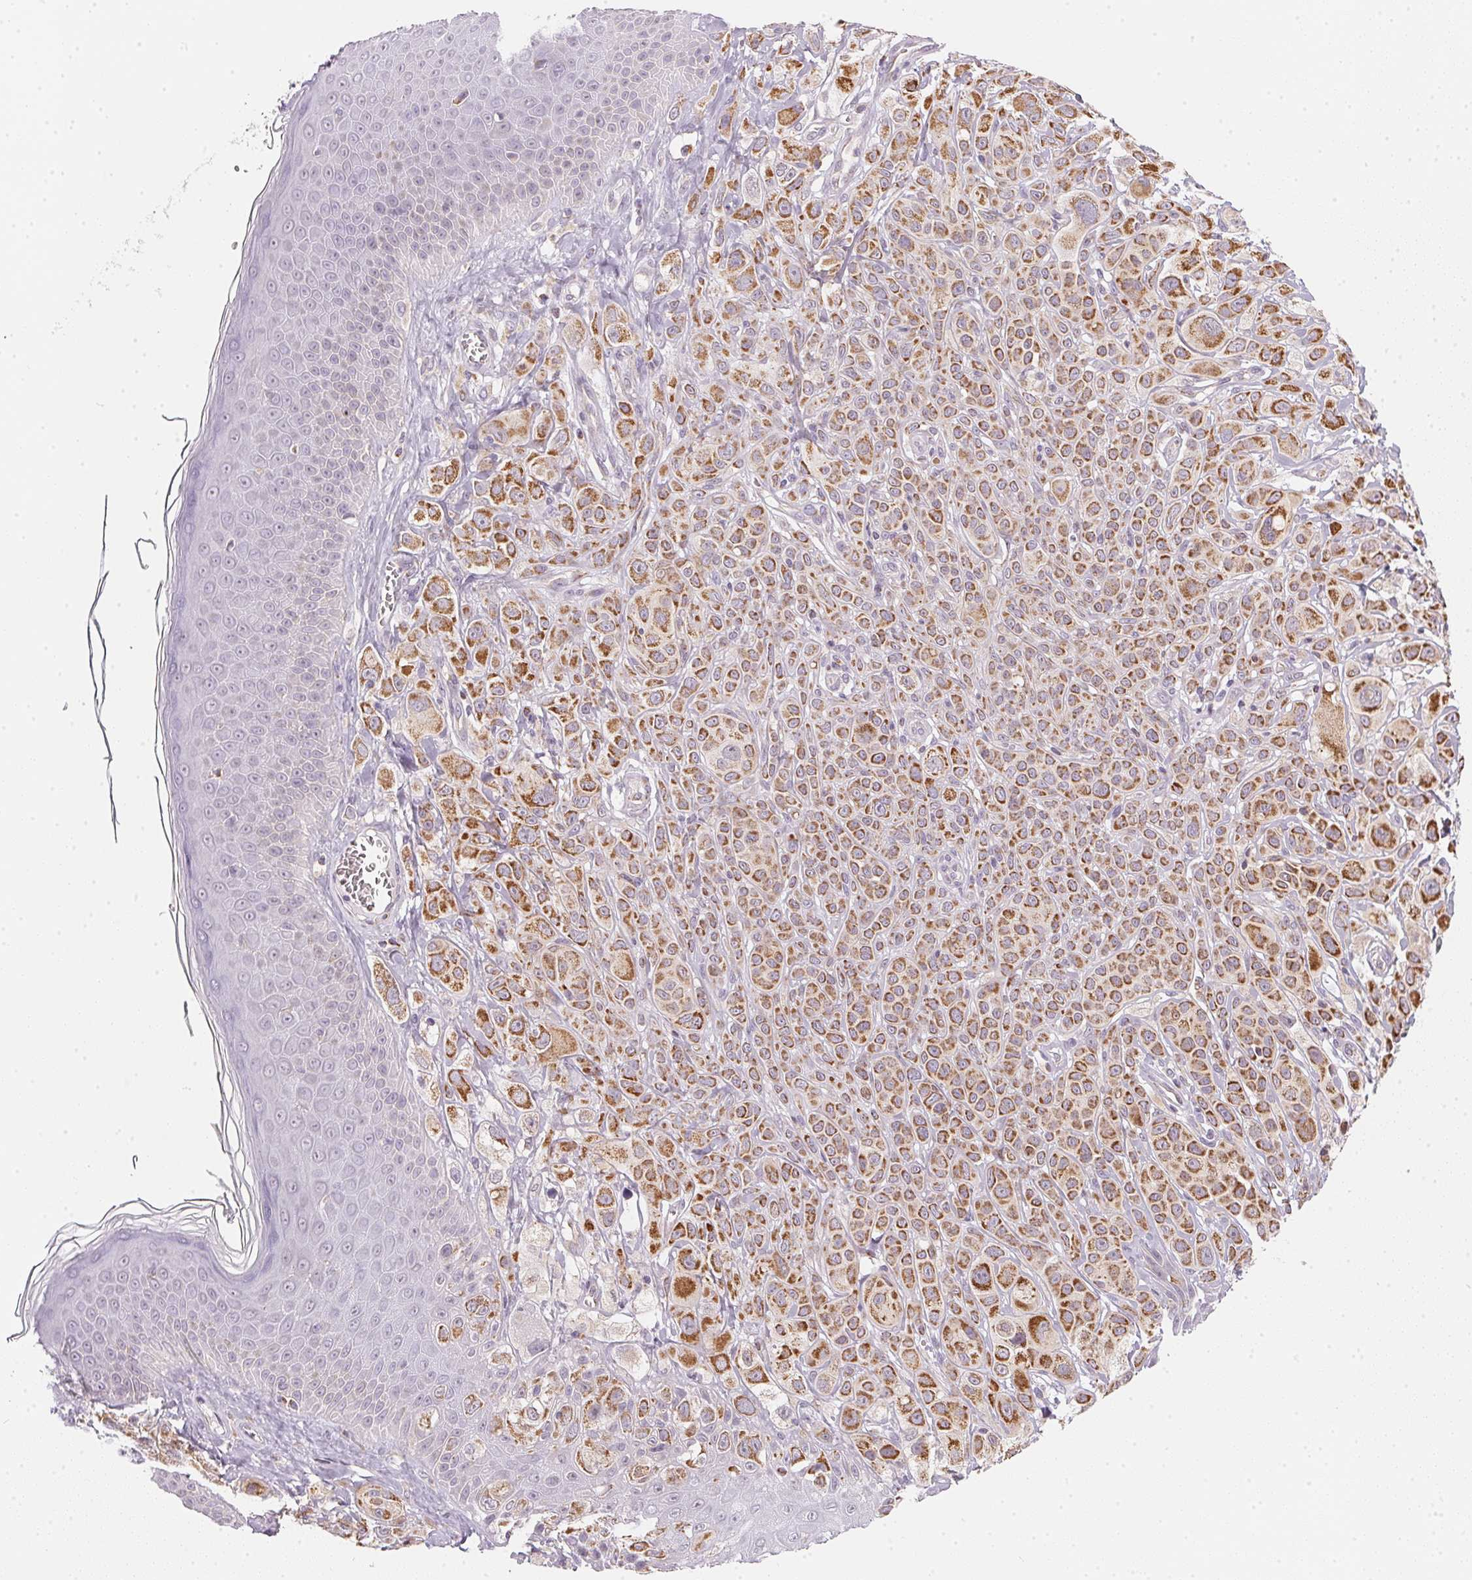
{"staining": {"intensity": "moderate", "quantity": ">75%", "location": "cytoplasmic/membranous"}, "tissue": "melanoma", "cell_type": "Tumor cells", "image_type": "cancer", "snomed": [{"axis": "morphology", "description": "Malignant melanoma, NOS"}, {"axis": "topography", "description": "Skin"}], "caption": "The micrograph shows staining of malignant melanoma, revealing moderate cytoplasmic/membranous protein expression (brown color) within tumor cells.", "gene": "GIPC2", "patient": {"sex": "male", "age": 67}}